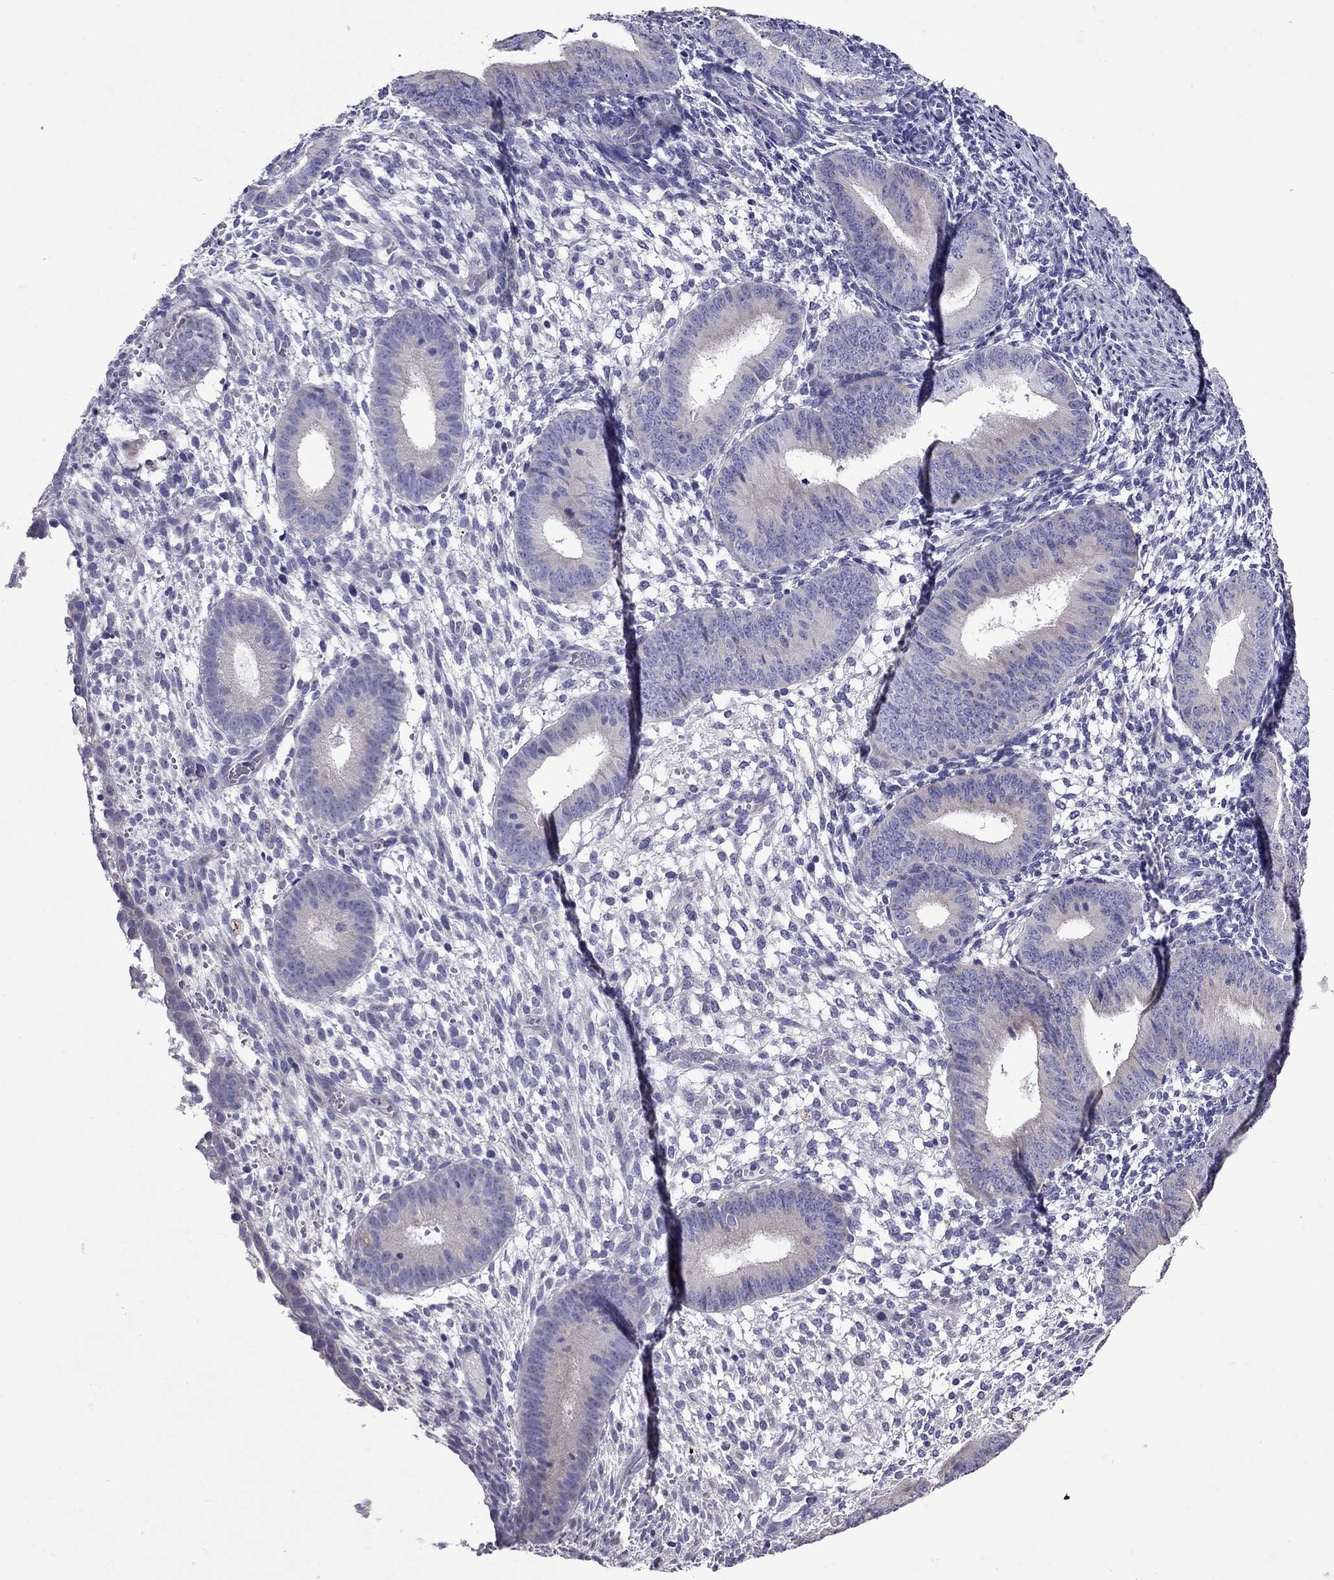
{"staining": {"intensity": "negative", "quantity": "none", "location": "none"}, "tissue": "endometrium", "cell_type": "Cells in endometrial stroma", "image_type": "normal", "snomed": [{"axis": "morphology", "description": "Normal tissue, NOS"}, {"axis": "topography", "description": "Endometrium"}], "caption": "IHC photomicrograph of unremarkable endometrium: human endometrium stained with DAB (3,3'-diaminobenzidine) exhibits no significant protein expression in cells in endometrial stroma.", "gene": "OXCT2", "patient": {"sex": "female", "age": 39}}